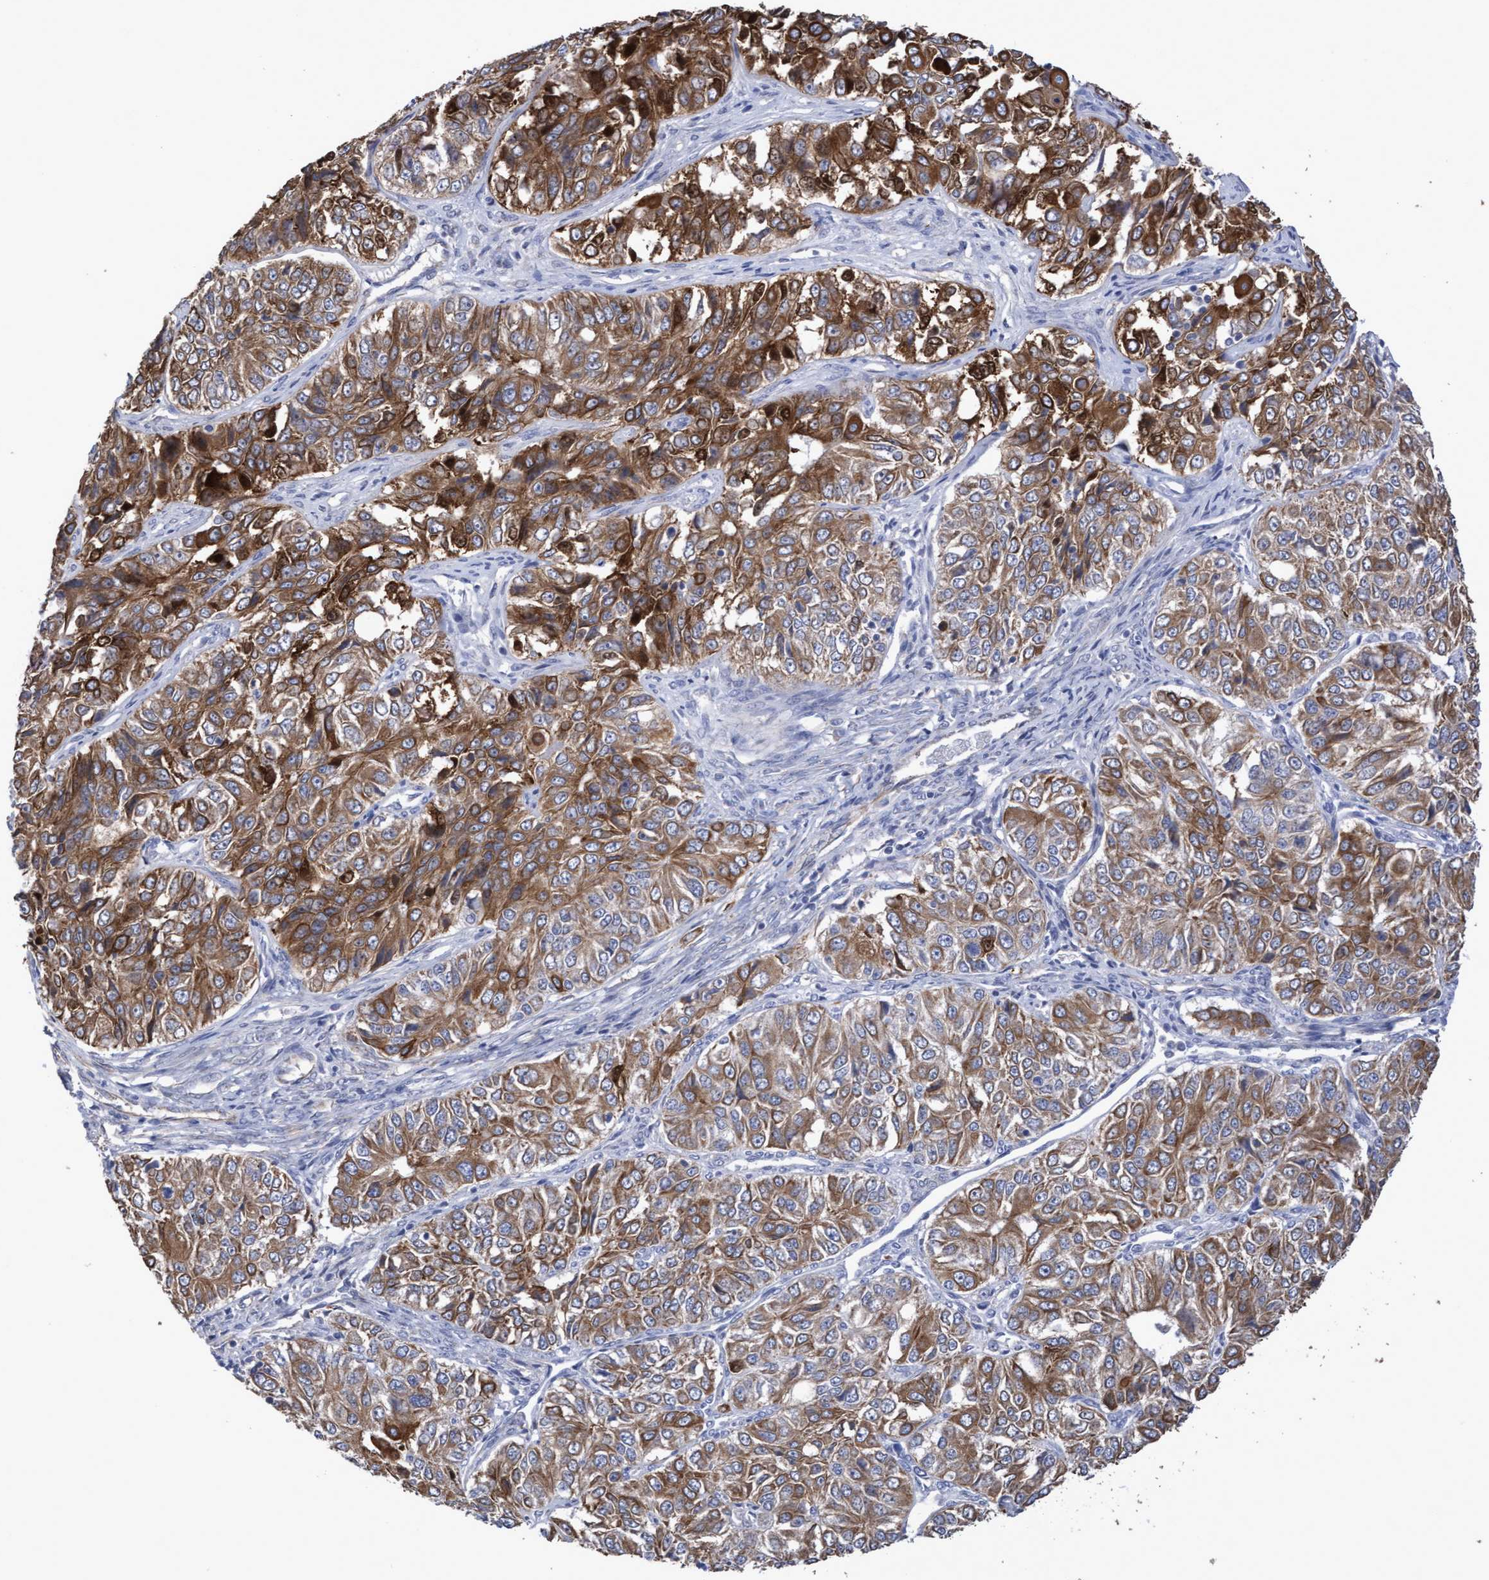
{"staining": {"intensity": "moderate", "quantity": ">75%", "location": "cytoplasmic/membranous"}, "tissue": "ovarian cancer", "cell_type": "Tumor cells", "image_type": "cancer", "snomed": [{"axis": "morphology", "description": "Carcinoma, endometroid"}, {"axis": "topography", "description": "Ovary"}], "caption": "Tumor cells show medium levels of moderate cytoplasmic/membranous positivity in about >75% of cells in ovarian endometroid carcinoma.", "gene": "KRT24", "patient": {"sex": "female", "age": 51}}